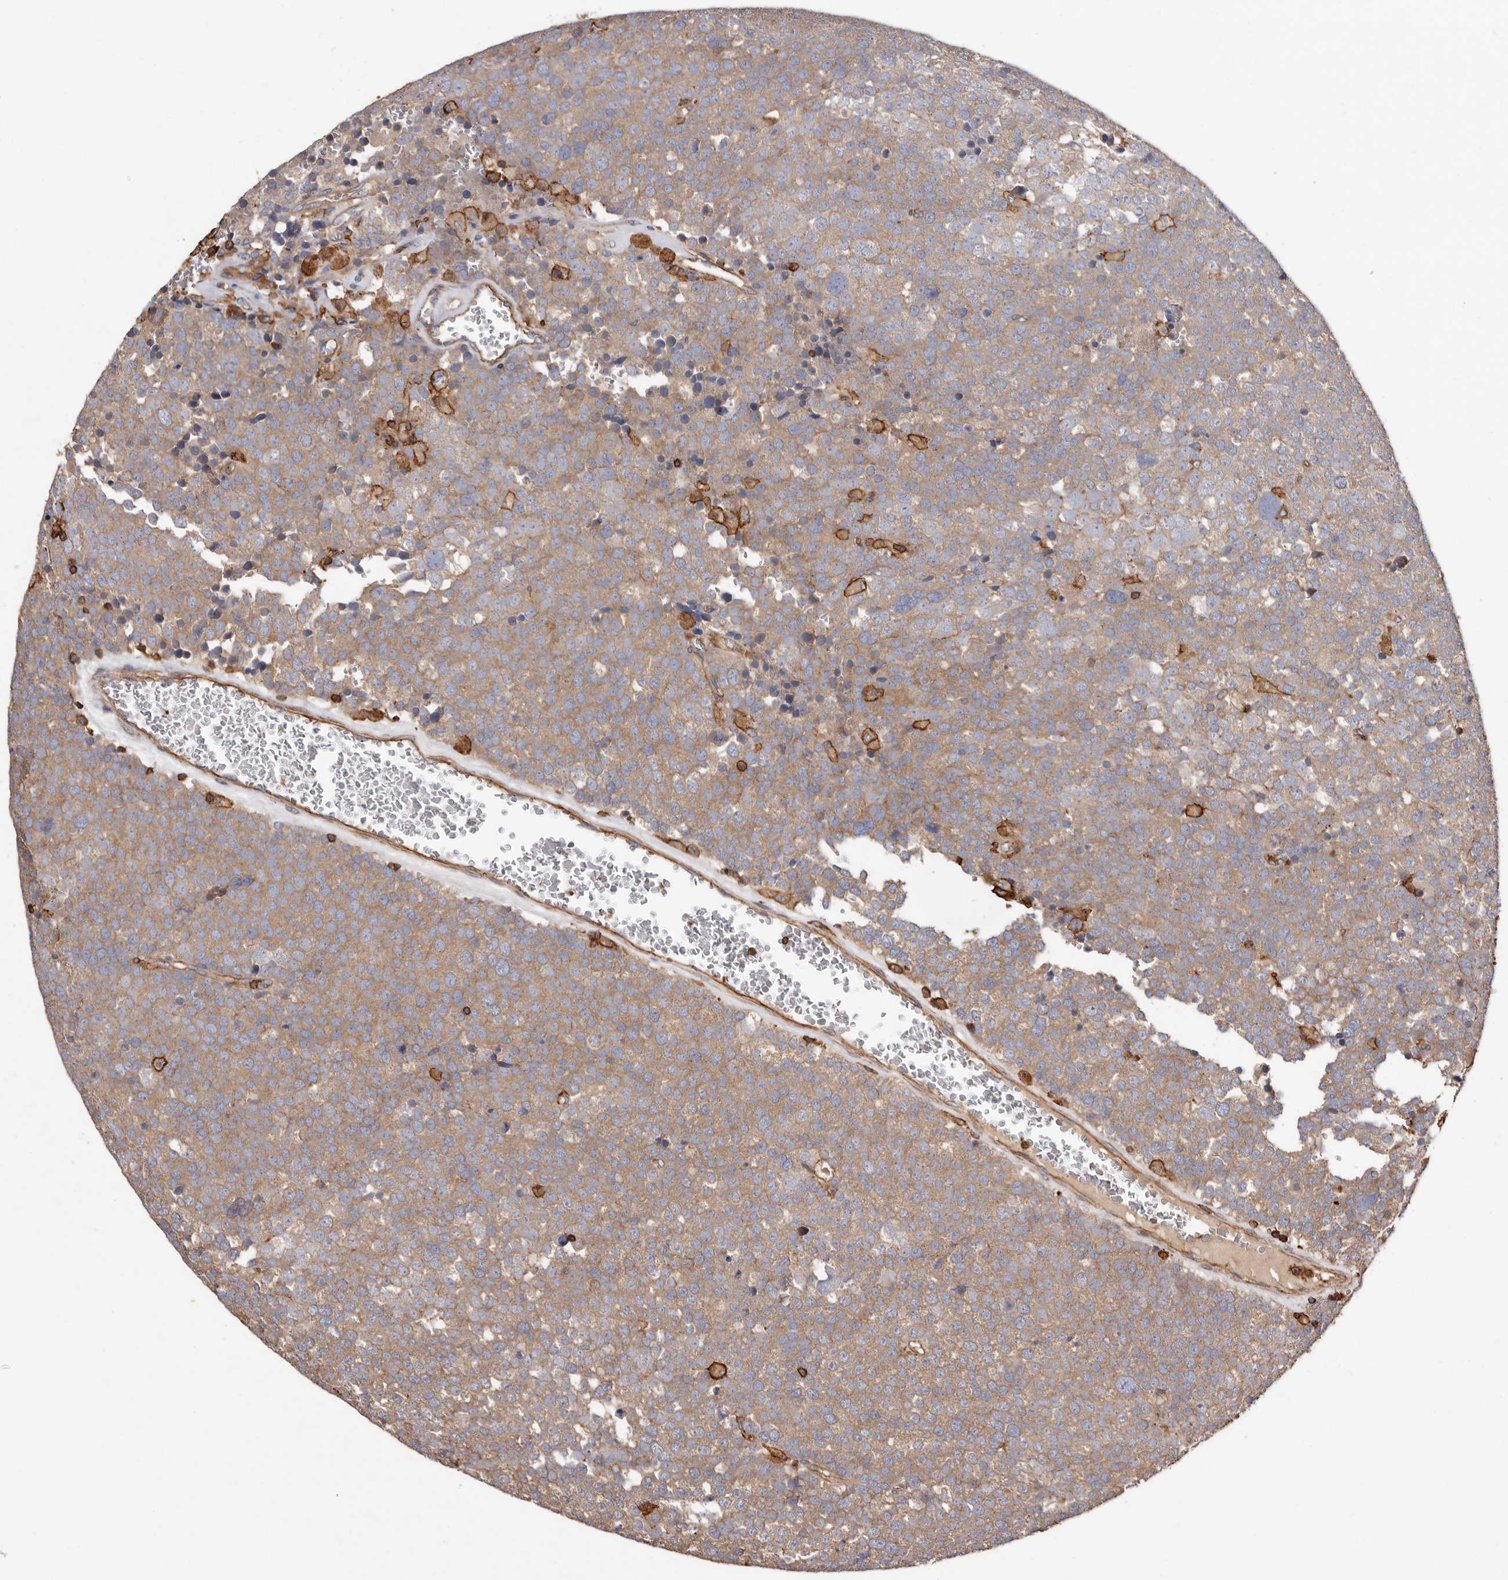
{"staining": {"intensity": "moderate", "quantity": "25%-75%", "location": "cytoplasmic/membranous"}, "tissue": "testis cancer", "cell_type": "Tumor cells", "image_type": "cancer", "snomed": [{"axis": "morphology", "description": "Seminoma, NOS"}, {"axis": "topography", "description": "Testis"}], "caption": "Immunohistochemical staining of testis seminoma shows medium levels of moderate cytoplasmic/membranous expression in approximately 25%-75% of tumor cells. The protein of interest is stained brown, and the nuclei are stained in blue (DAB (3,3'-diaminobenzidine) IHC with brightfield microscopy, high magnification).", "gene": "COQ8B", "patient": {"sex": "male", "age": 71}}